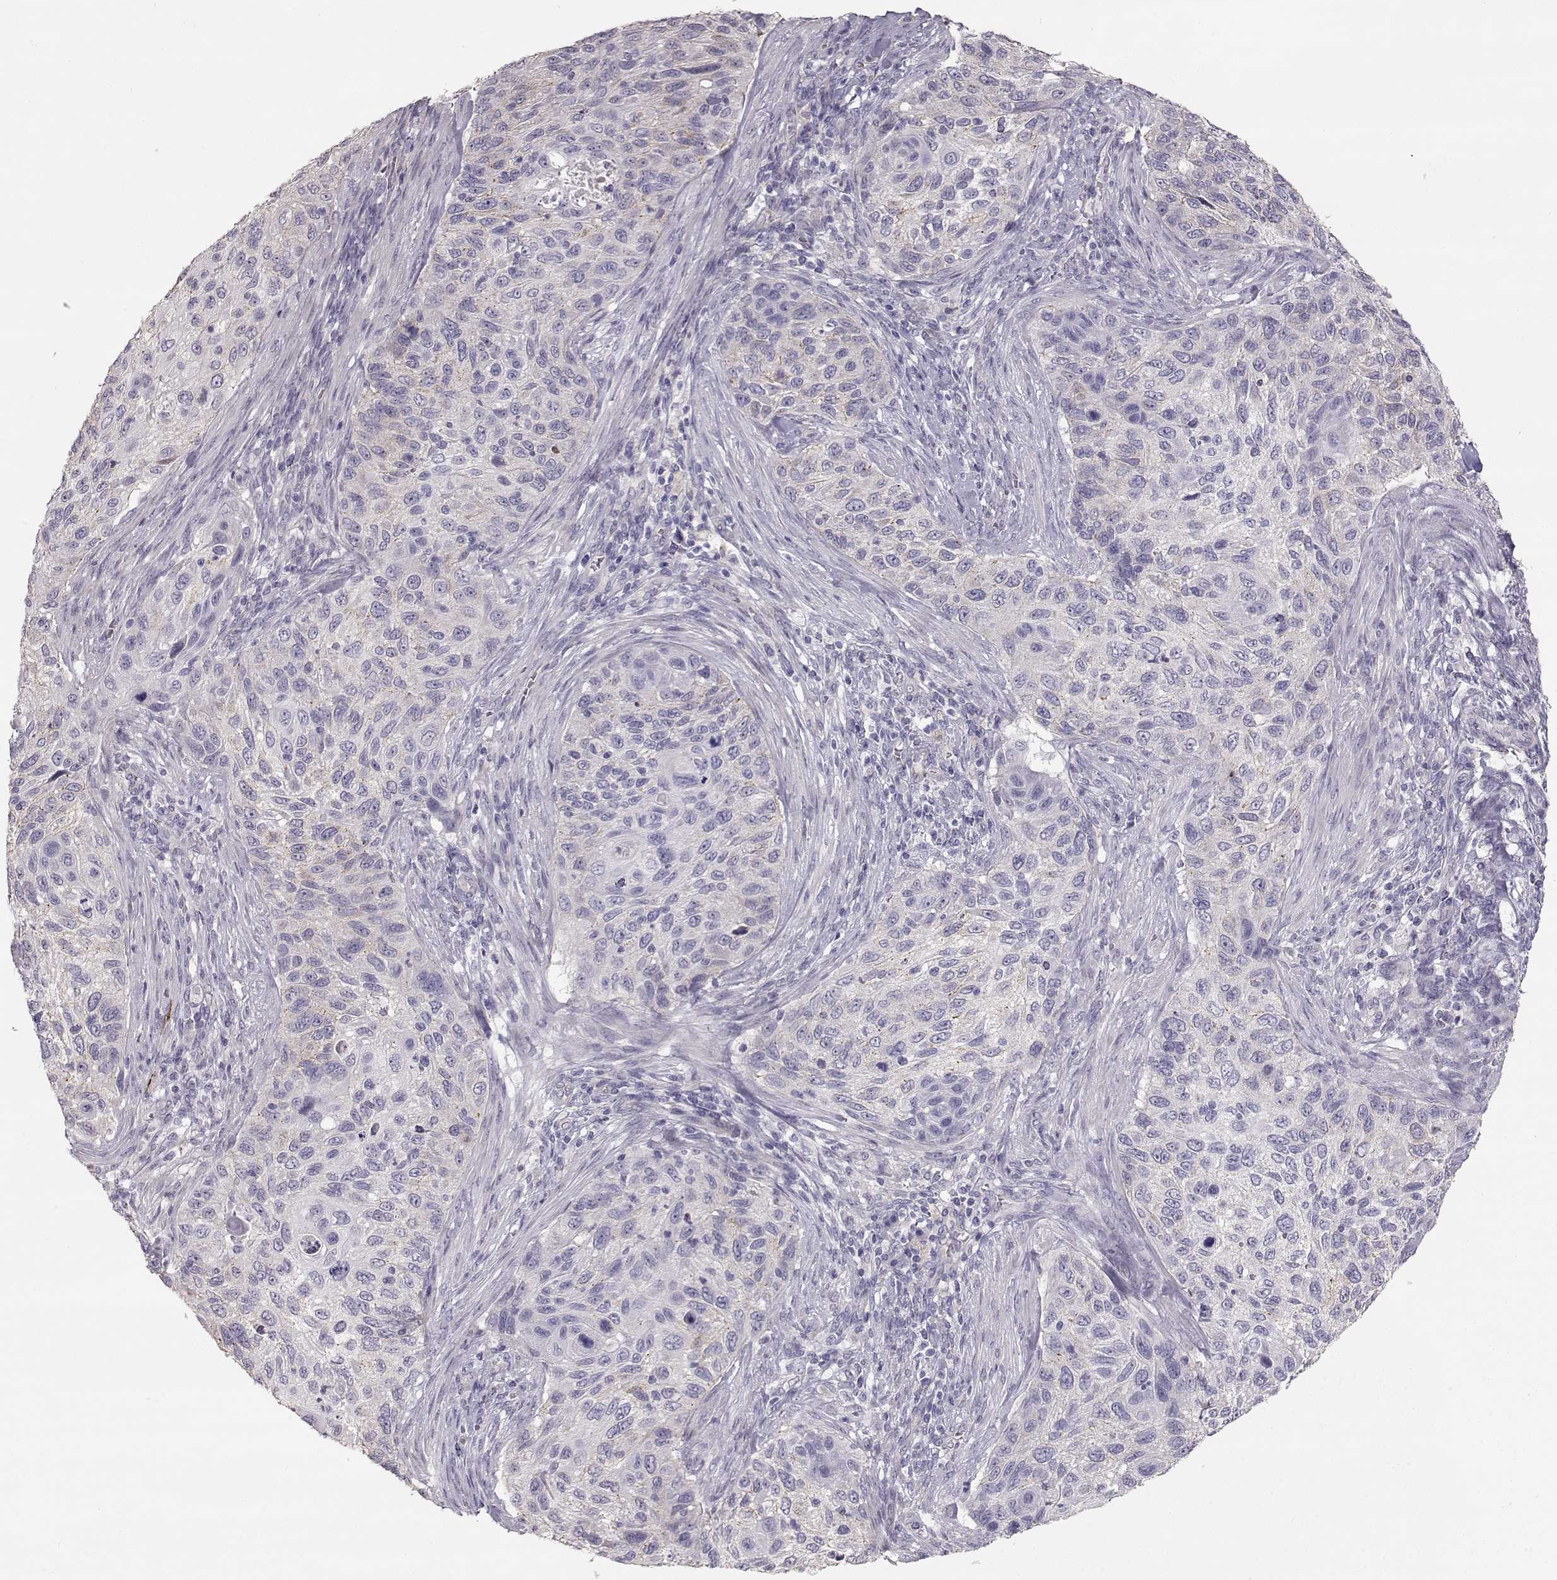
{"staining": {"intensity": "negative", "quantity": "none", "location": "none"}, "tissue": "cervical cancer", "cell_type": "Tumor cells", "image_type": "cancer", "snomed": [{"axis": "morphology", "description": "Squamous cell carcinoma, NOS"}, {"axis": "topography", "description": "Cervix"}], "caption": "Image shows no significant protein staining in tumor cells of cervical cancer.", "gene": "SLC18A1", "patient": {"sex": "female", "age": 70}}